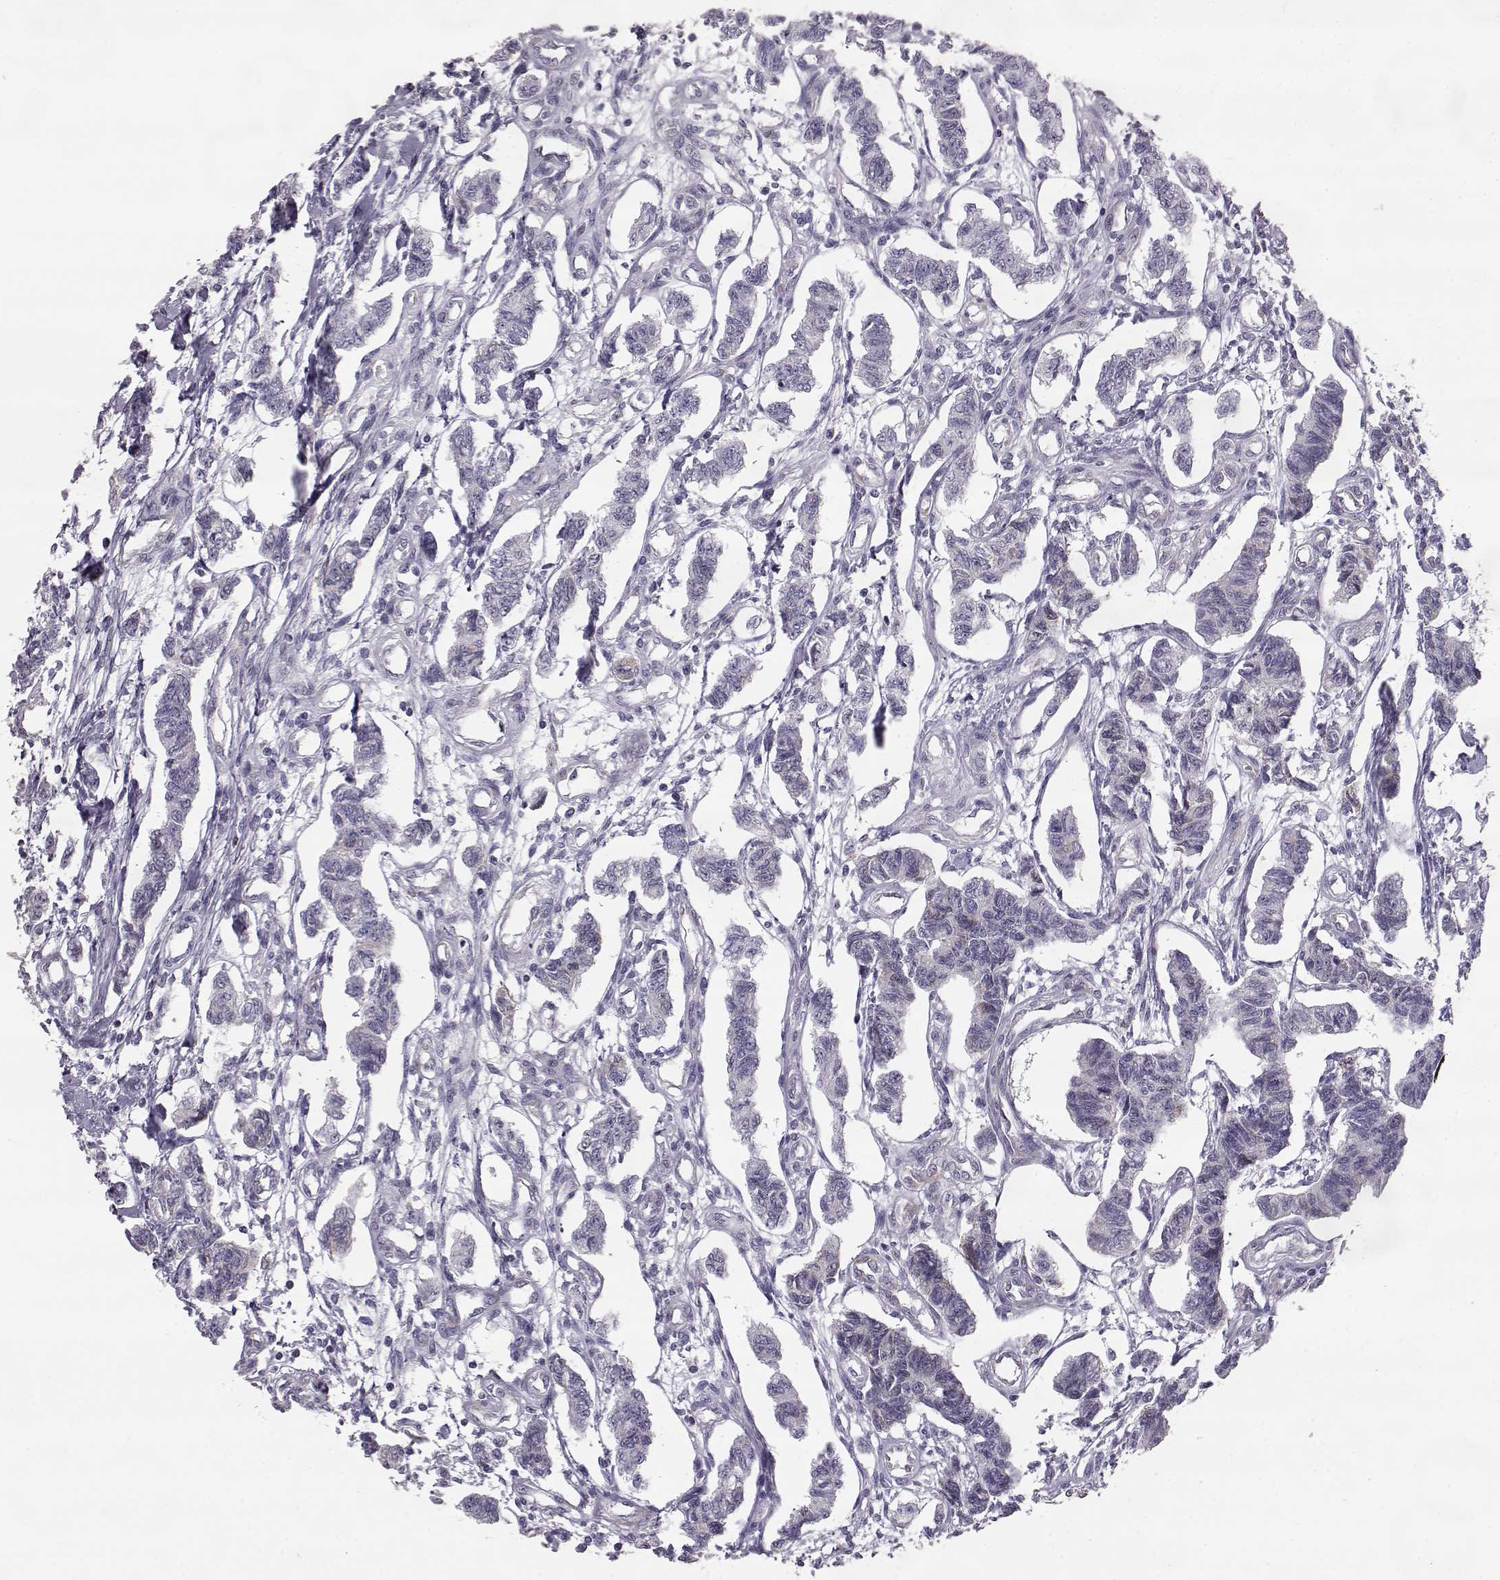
{"staining": {"intensity": "negative", "quantity": "none", "location": "none"}, "tissue": "carcinoid", "cell_type": "Tumor cells", "image_type": "cancer", "snomed": [{"axis": "morphology", "description": "Carcinoid, malignant, NOS"}, {"axis": "topography", "description": "Kidney"}], "caption": "DAB immunohistochemical staining of human carcinoid displays no significant positivity in tumor cells.", "gene": "ELOVL5", "patient": {"sex": "female", "age": 41}}